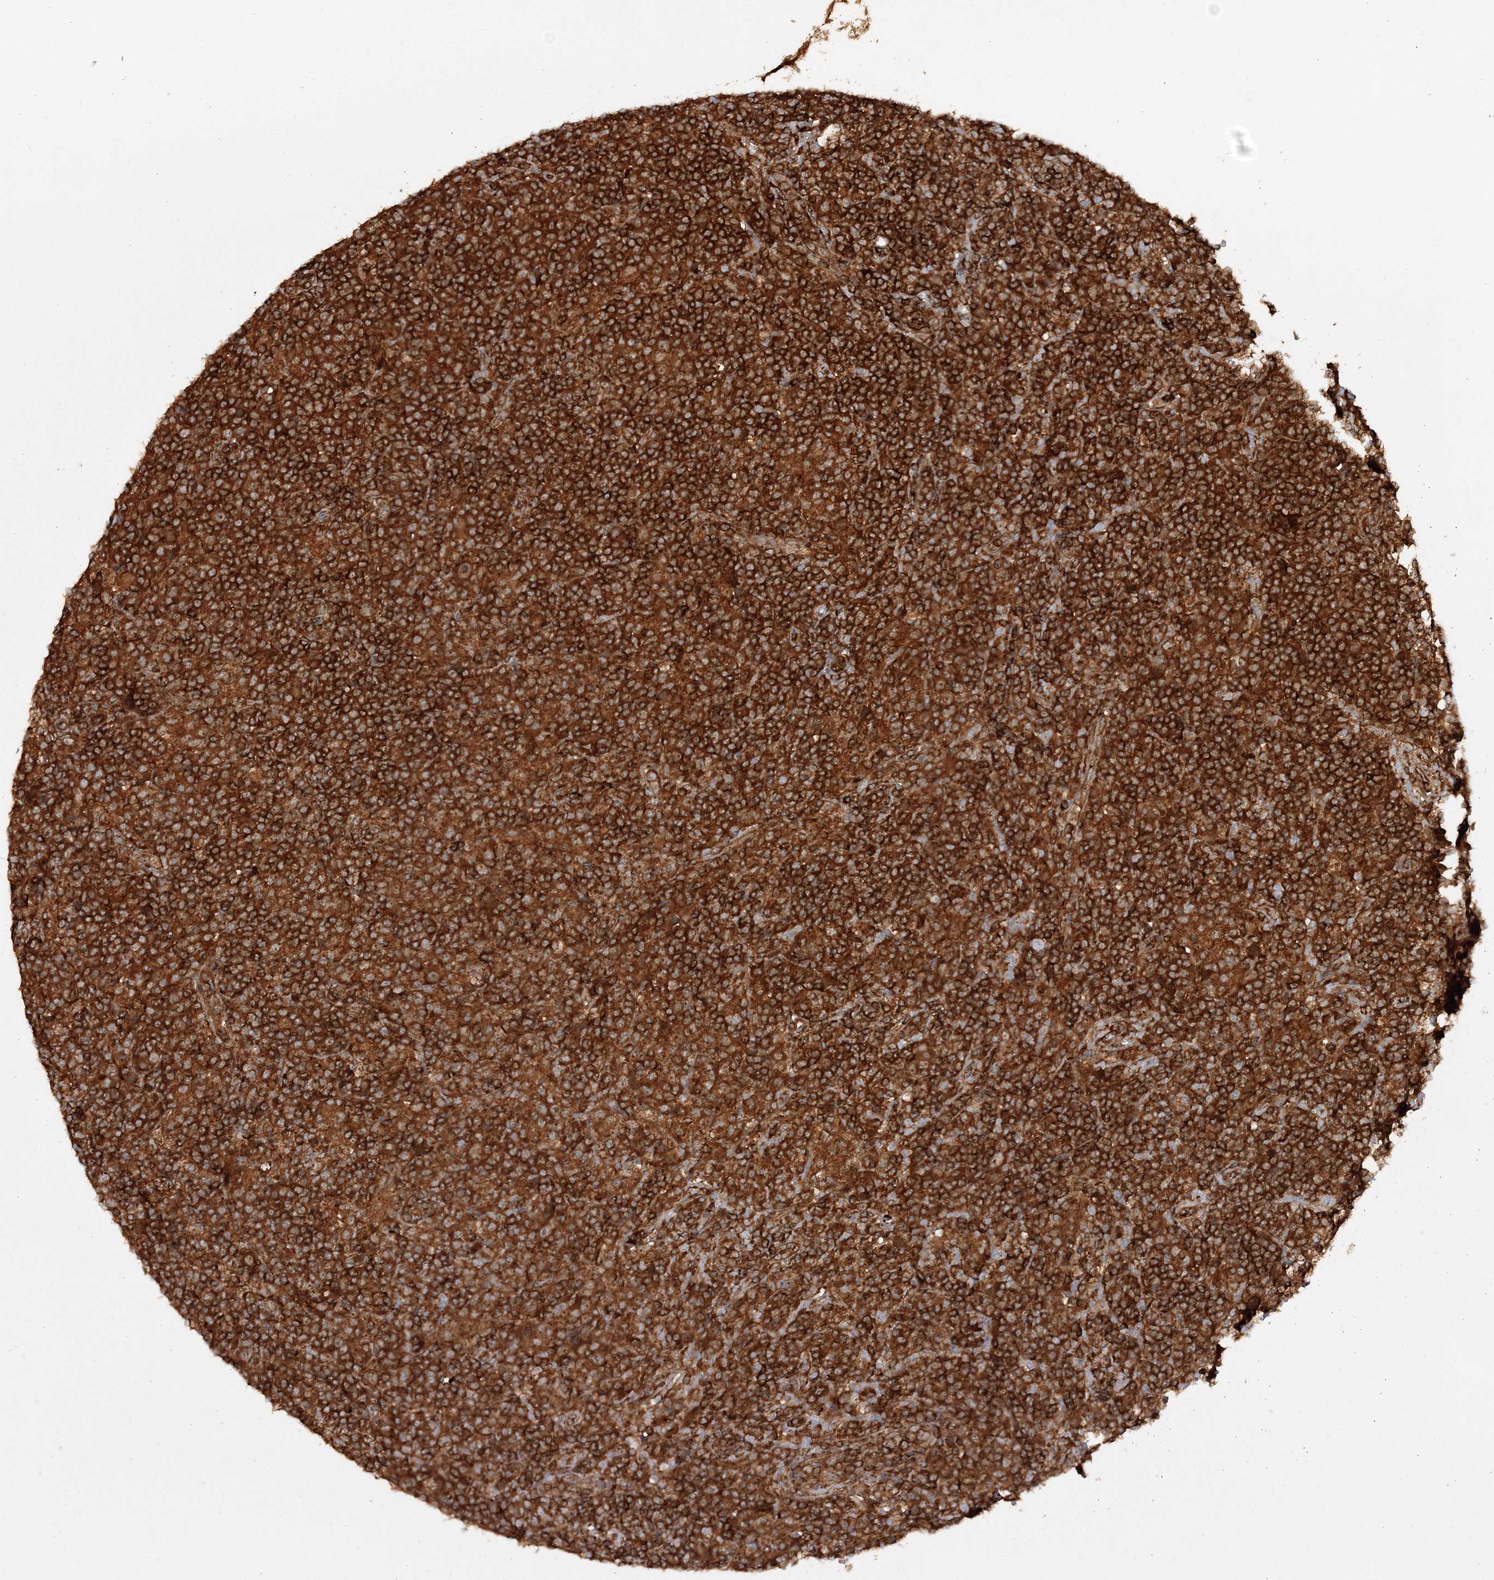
{"staining": {"intensity": "strong", "quantity": ">75%", "location": "cytoplasmic/membranous"}, "tissue": "lymphoma", "cell_type": "Tumor cells", "image_type": "cancer", "snomed": [{"axis": "morphology", "description": "Hodgkin's disease, NOS"}, {"axis": "topography", "description": "Lymph node"}], "caption": "Protein expression analysis of human lymphoma reveals strong cytoplasmic/membranous positivity in approximately >75% of tumor cells.", "gene": "WDR37", "patient": {"sex": "male", "age": 70}}